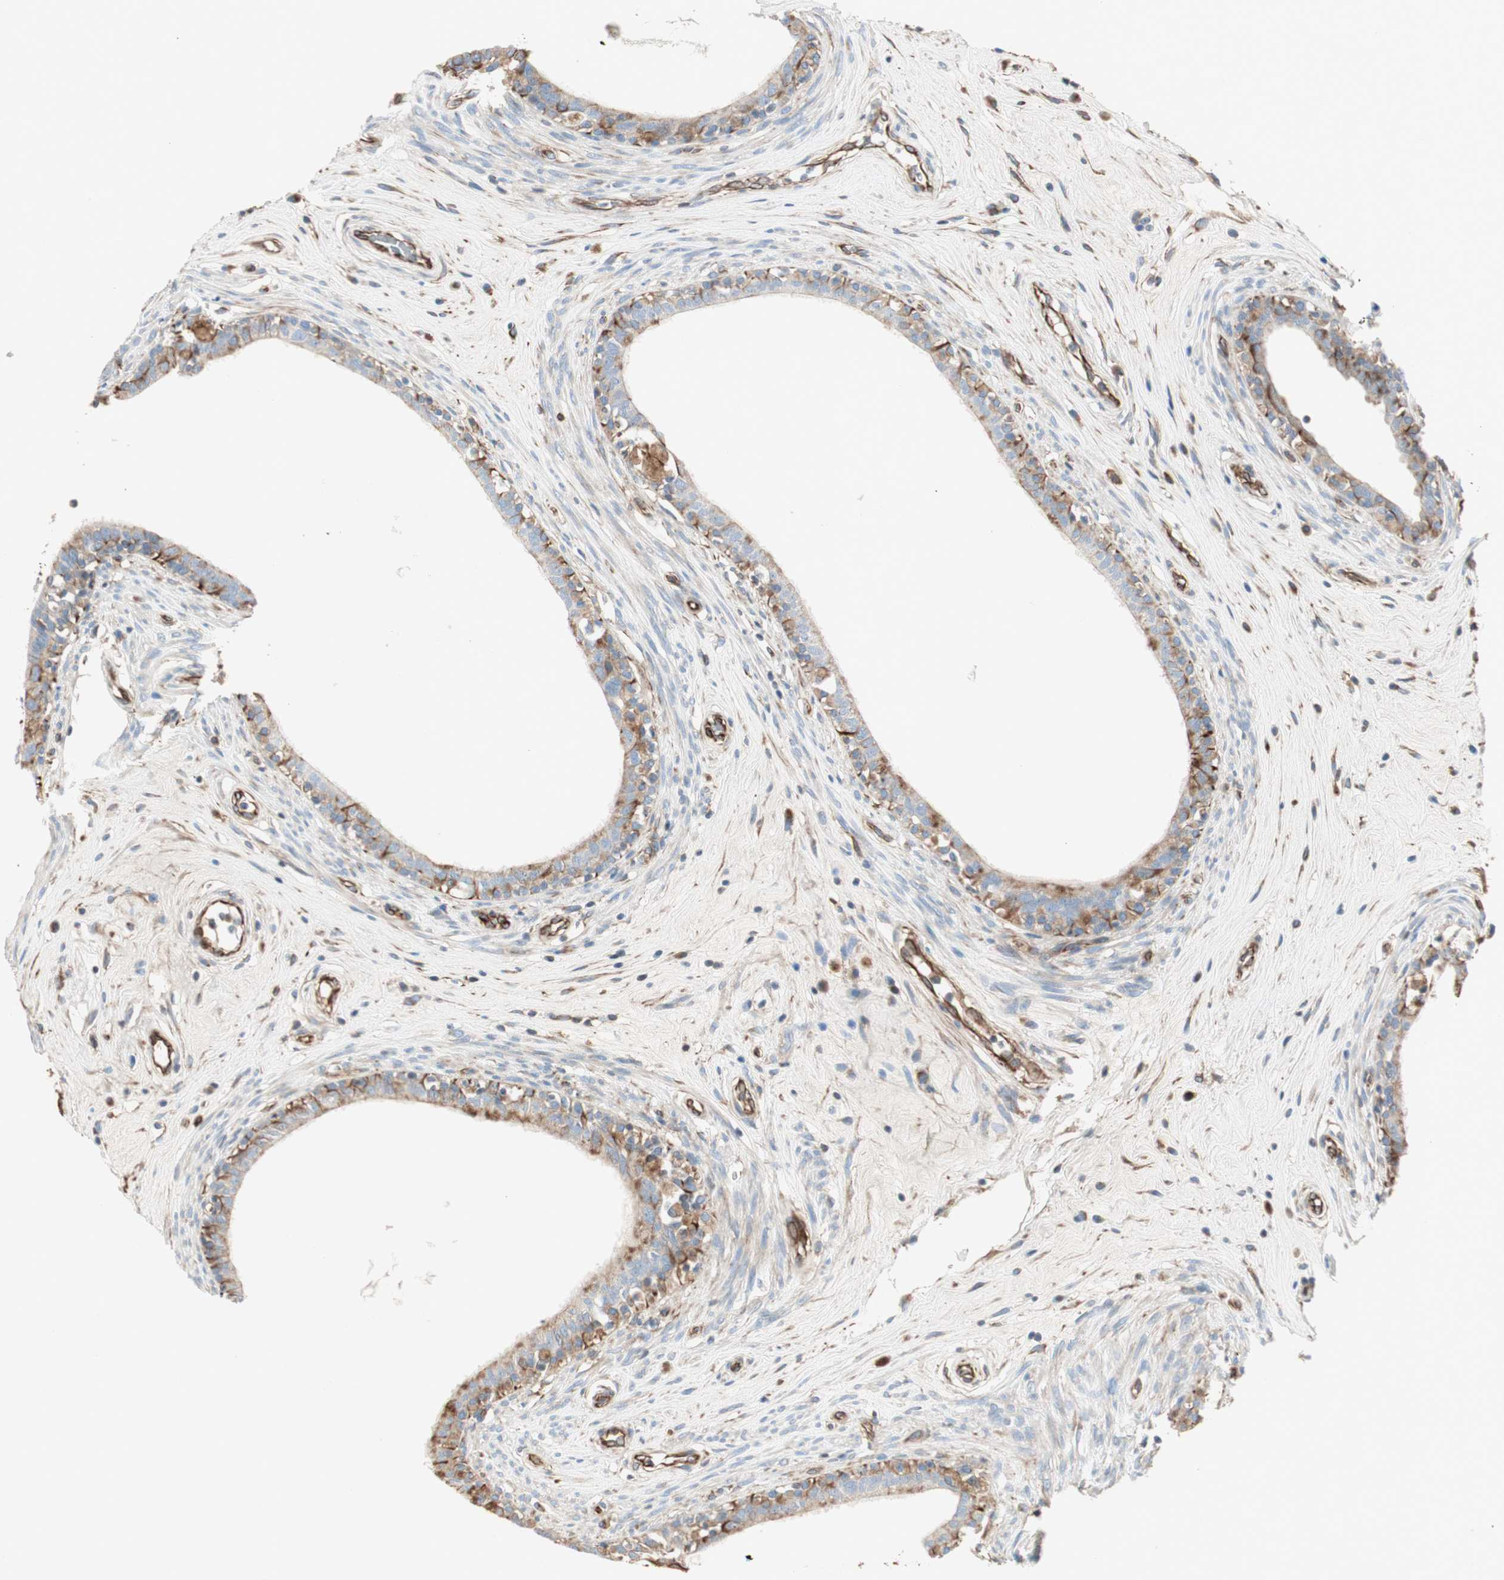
{"staining": {"intensity": "weak", "quantity": "25%-75%", "location": "cytoplasmic/membranous"}, "tissue": "epididymis", "cell_type": "Glandular cells", "image_type": "normal", "snomed": [{"axis": "morphology", "description": "Normal tissue, NOS"}, {"axis": "morphology", "description": "Inflammation, NOS"}, {"axis": "topography", "description": "Epididymis"}], "caption": "Protein positivity by immunohistochemistry (IHC) reveals weak cytoplasmic/membranous positivity in approximately 25%-75% of glandular cells in benign epididymis.", "gene": "SRCIN1", "patient": {"sex": "male", "age": 84}}